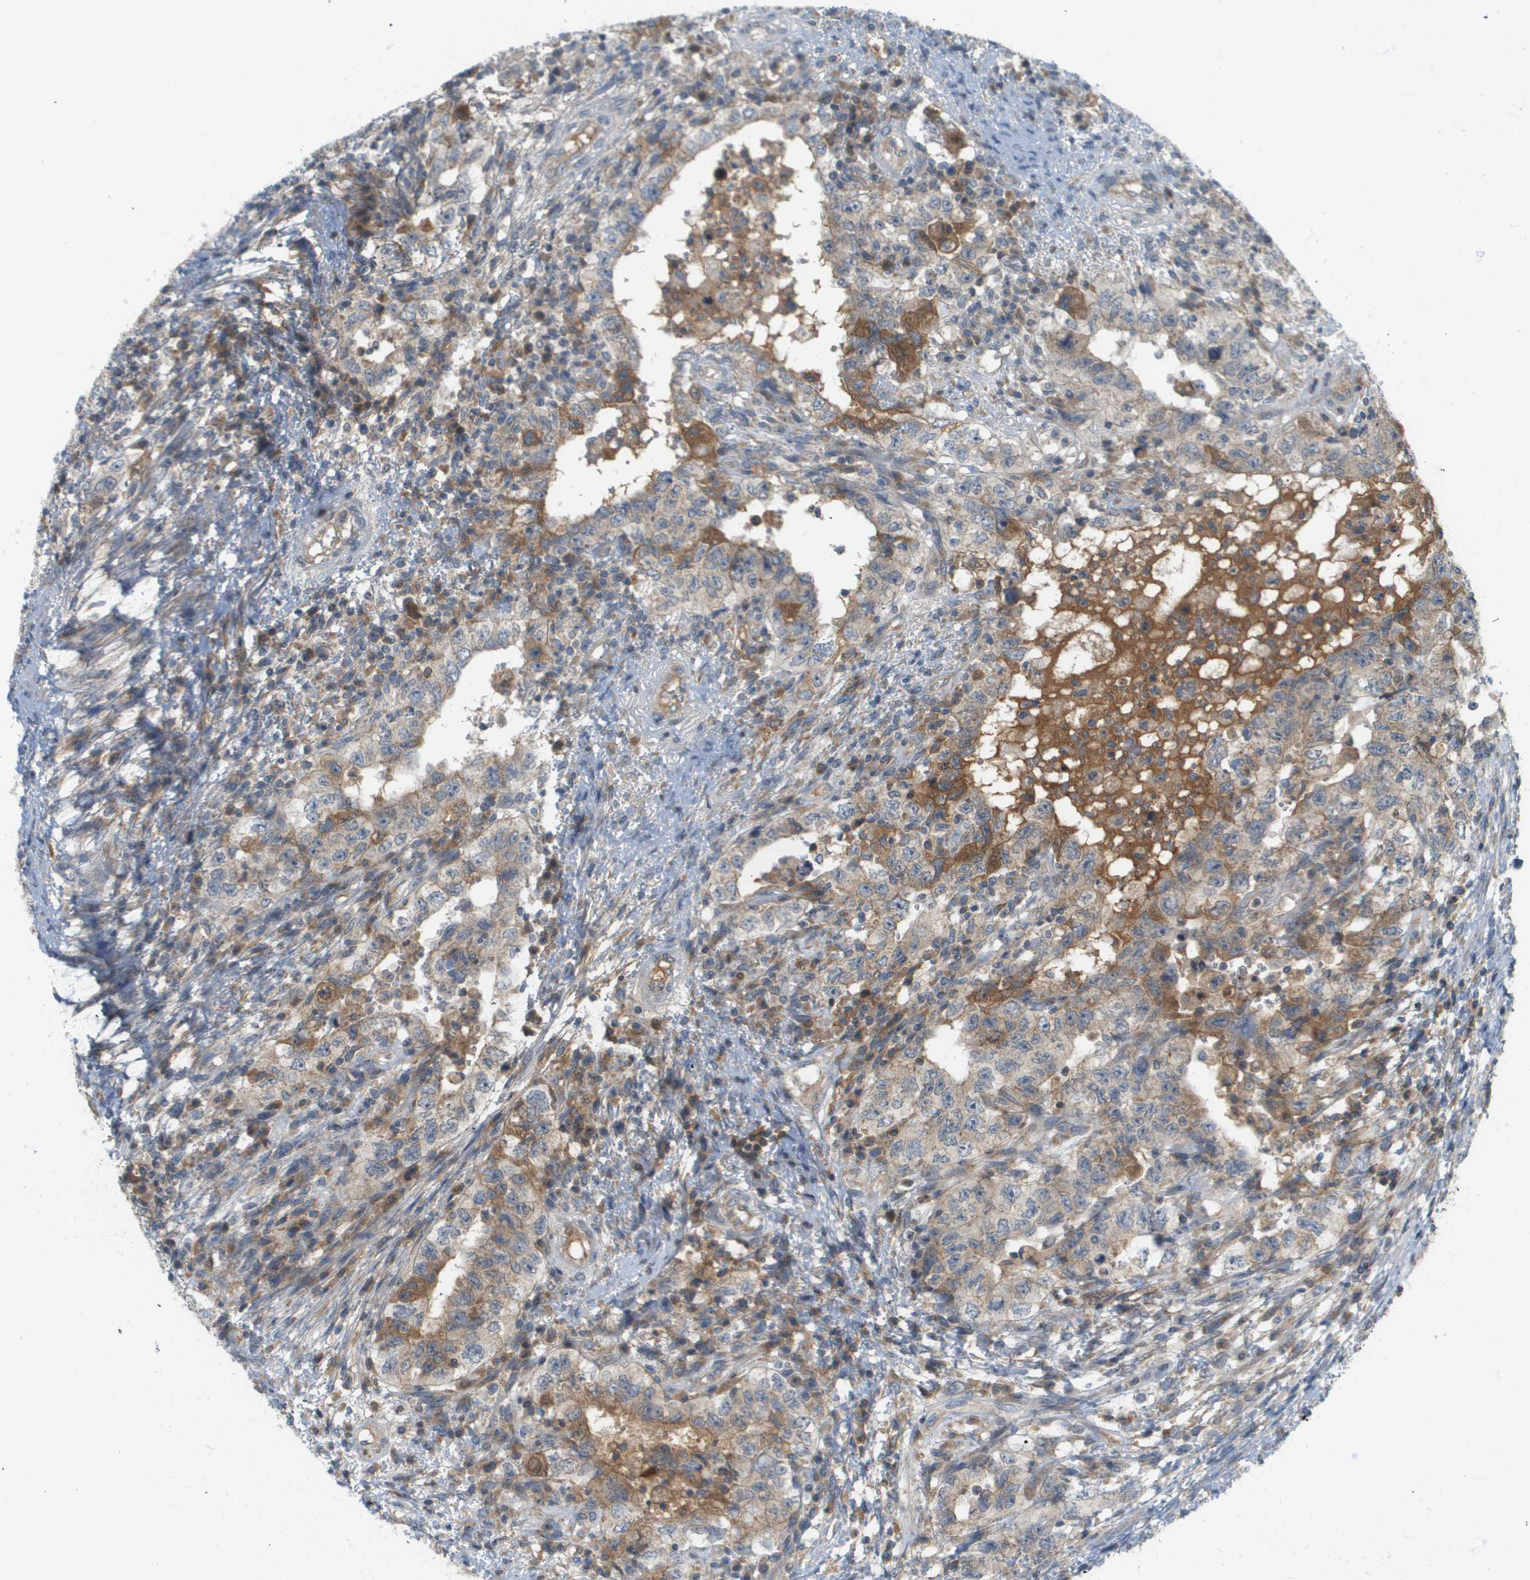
{"staining": {"intensity": "weak", "quantity": ">75%", "location": "cytoplasmic/membranous"}, "tissue": "testis cancer", "cell_type": "Tumor cells", "image_type": "cancer", "snomed": [{"axis": "morphology", "description": "Carcinoma, Embryonal, NOS"}, {"axis": "topography", "description": "Testis"}], "caption": "About >75% of tumor cells in embryonal carcinoma (testis) exhibit weak cytoplasmic/membranous protein staining as visualized by brown immunohistochemical staining.", "gene": "PROC", "patient": {"sex": "male", "age": 26}}